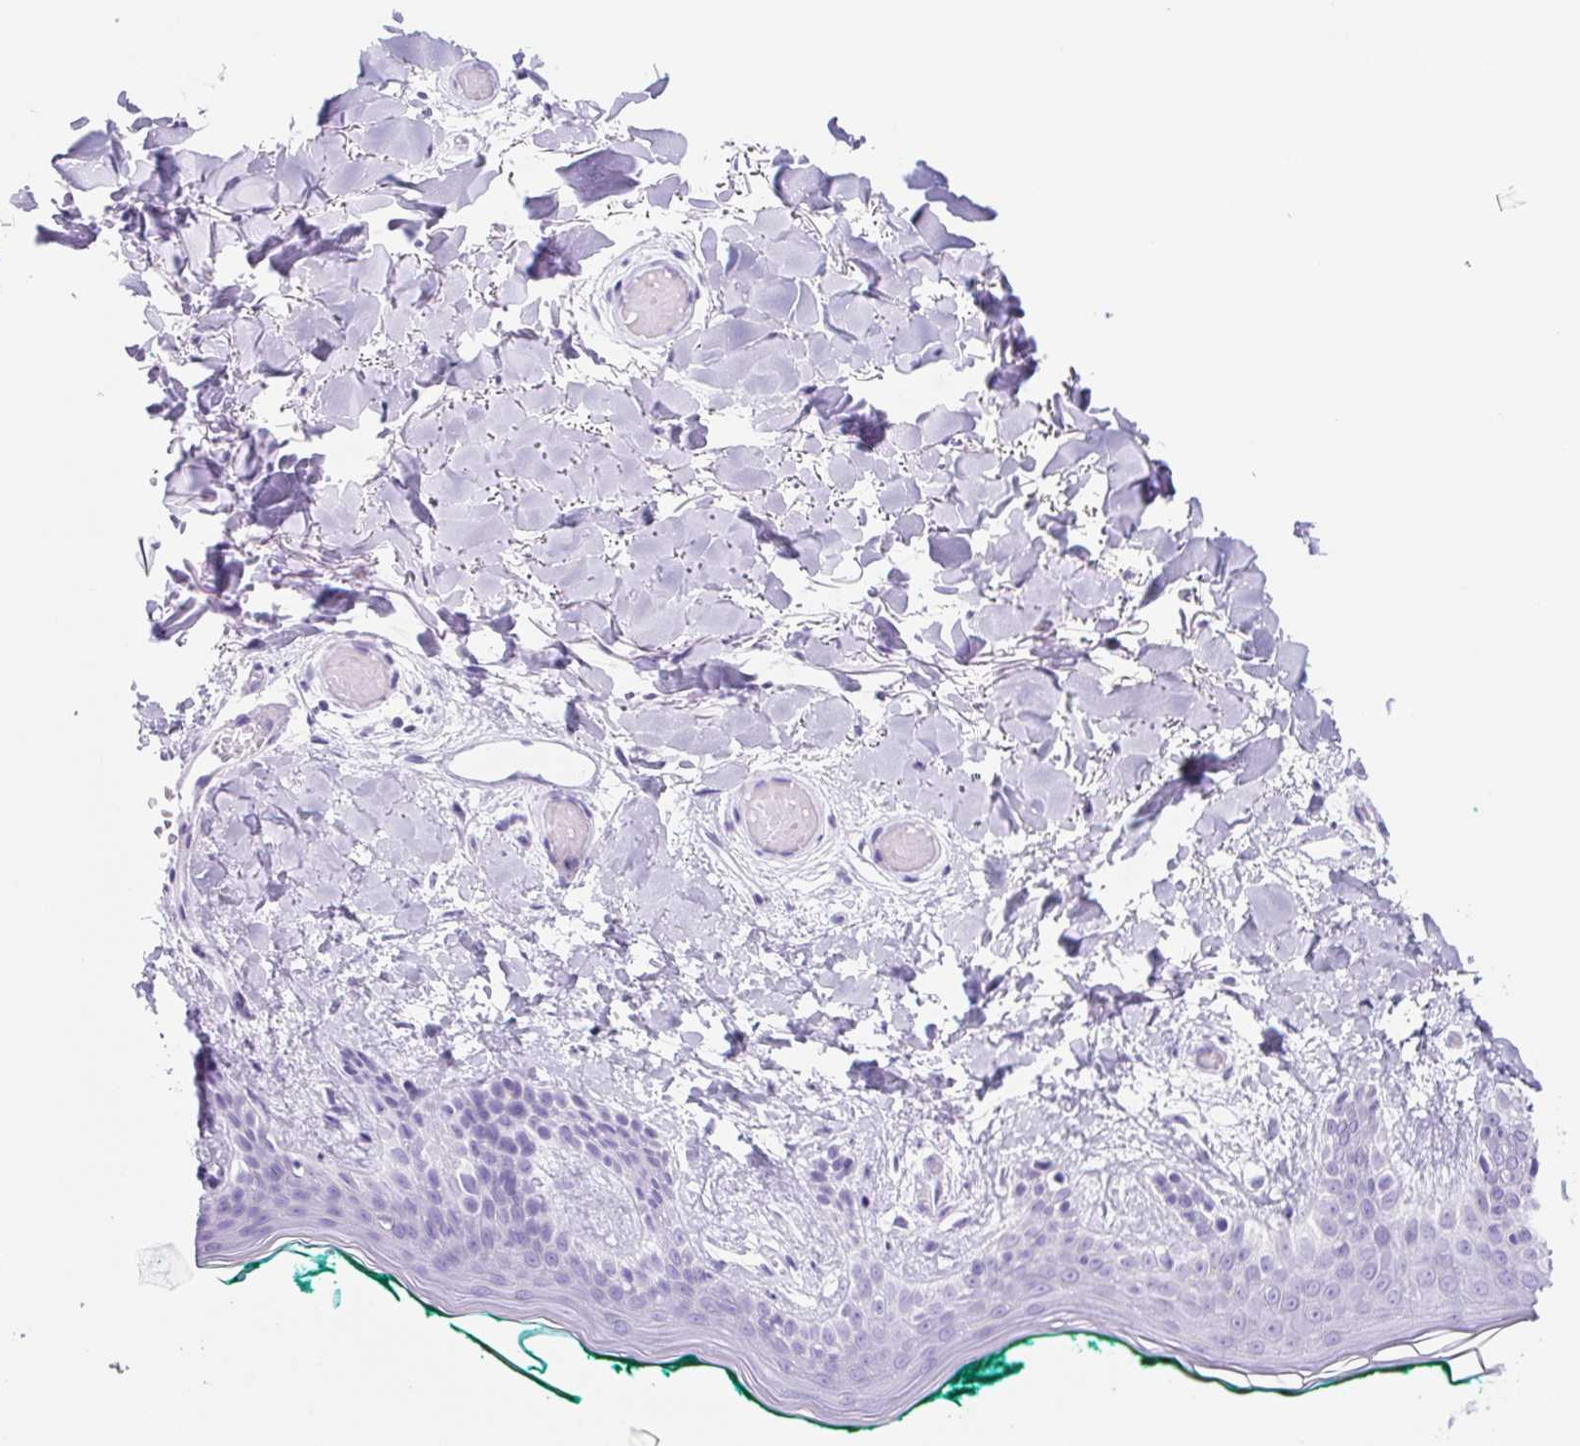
{"staining": {"intensity": "negative", "quantity": "none", "location": "none"}, "tissue": "skin", "cell_type": "Fibroblasts", "image_type": "normal", "snomed": [{"axis": "morphology", "description": "Normal tissue, NOS"}, {"axis": "topography", "description": "Skin"}], "caption": "Fibroblasts show no significant positivity in normal skin. (DAB (3,3'-diaminobenzidine) immunohistochemistry with hematoxylin counter stain).", "gene": "CYP21A2", "patient": {"sex": "female", "age": 34}}